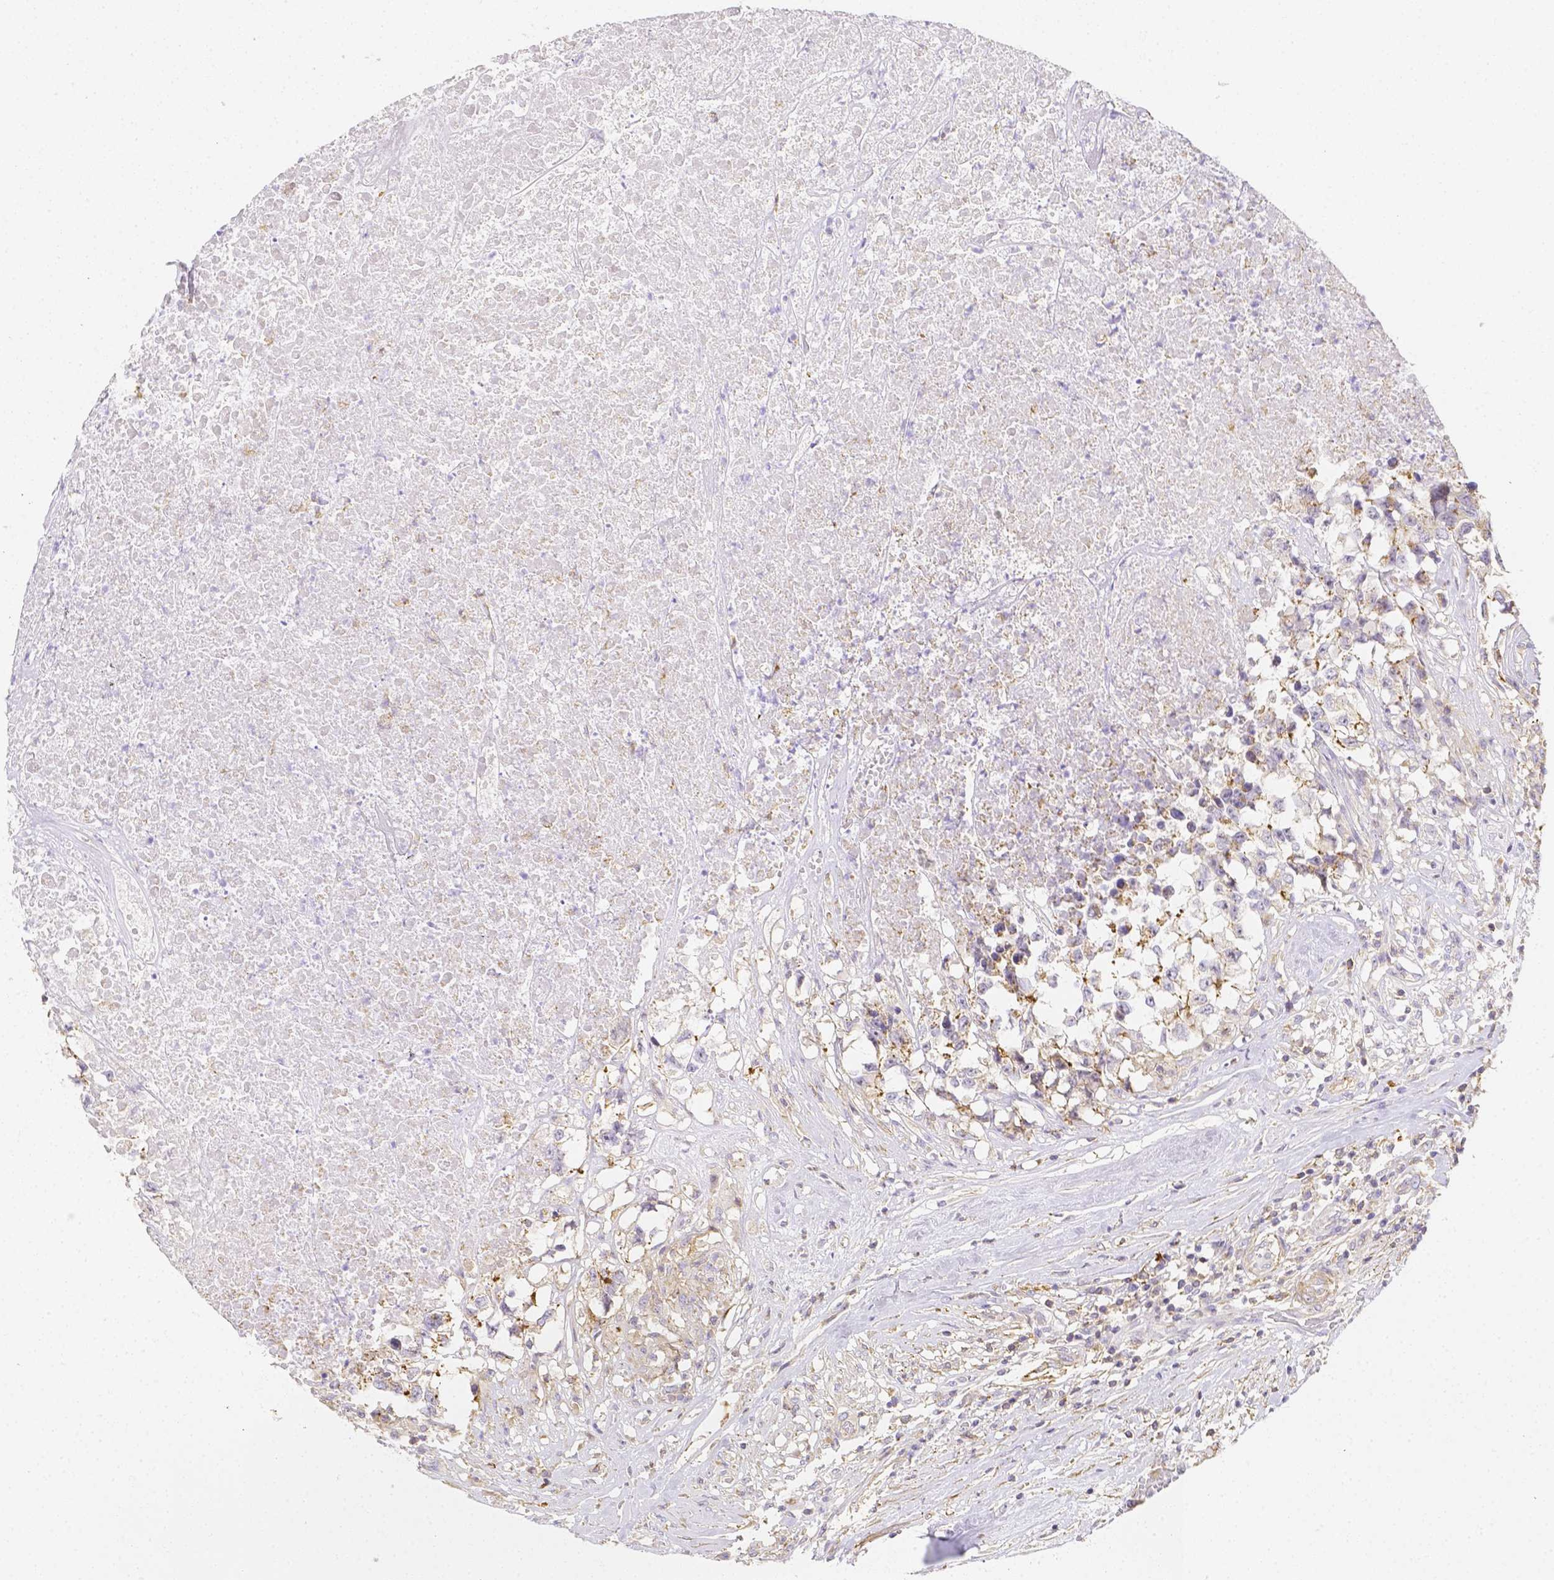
{"staining": {"intensity": "negative", "quantity": "none", "location": "none"}, "tissue": "testis cancer", "cell_type": "Tumor cells", "image_type": "cancer", "snomed": [{"axis": "morphology", "description": "Carcinoma, Embryonal, NOS"}, {"axis": "topography", "description": "Testis"}], "caption": "An image of human testis embryonal carcinoma is negative for staining in tumor cells.", "gene": "ASAH2", "patient": {"sex": "male", "age": 83}}